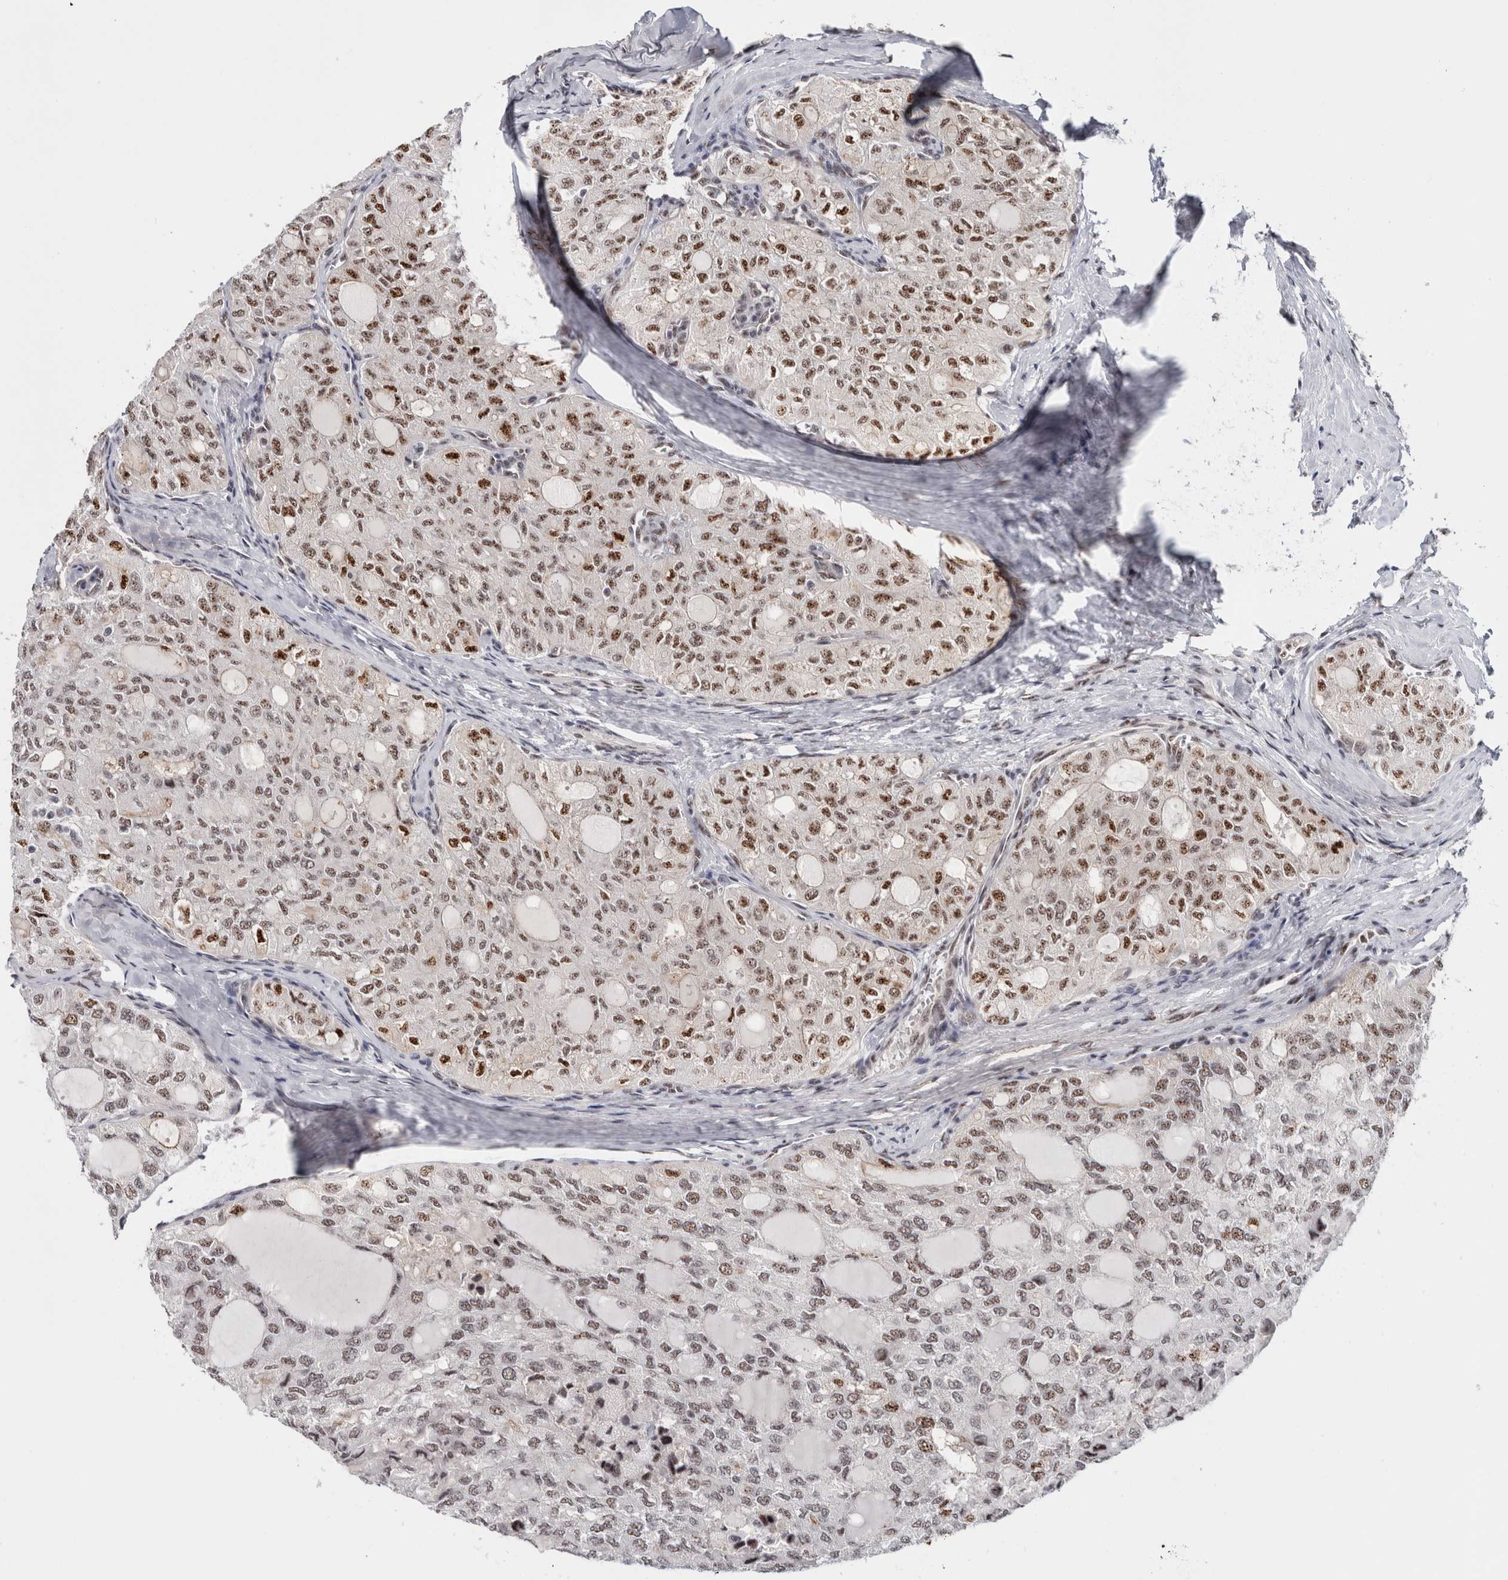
{"staining": {"intensity": "moderate", "quantity": ">75%", "location": "nuclear"}, "tissue": "thyroid cancer", "cell_type": "Tumor cells", "image_type": "cancer", "snomed": [{"axis": "morphology", "description": "Follicular adenoma carcinoma, NOS"}, {"axis": "topography", "description": "Thyroid gland"}], "caption": "Approximately >75% of tumor cells in human thyroid cancer (follicular adenoma carcinoma) show moderate nuclear protein expression as visualized by brown immunohistochemical staining.", "gene": "MKNK1", "patient": {"sex": "male", "age": 75}}